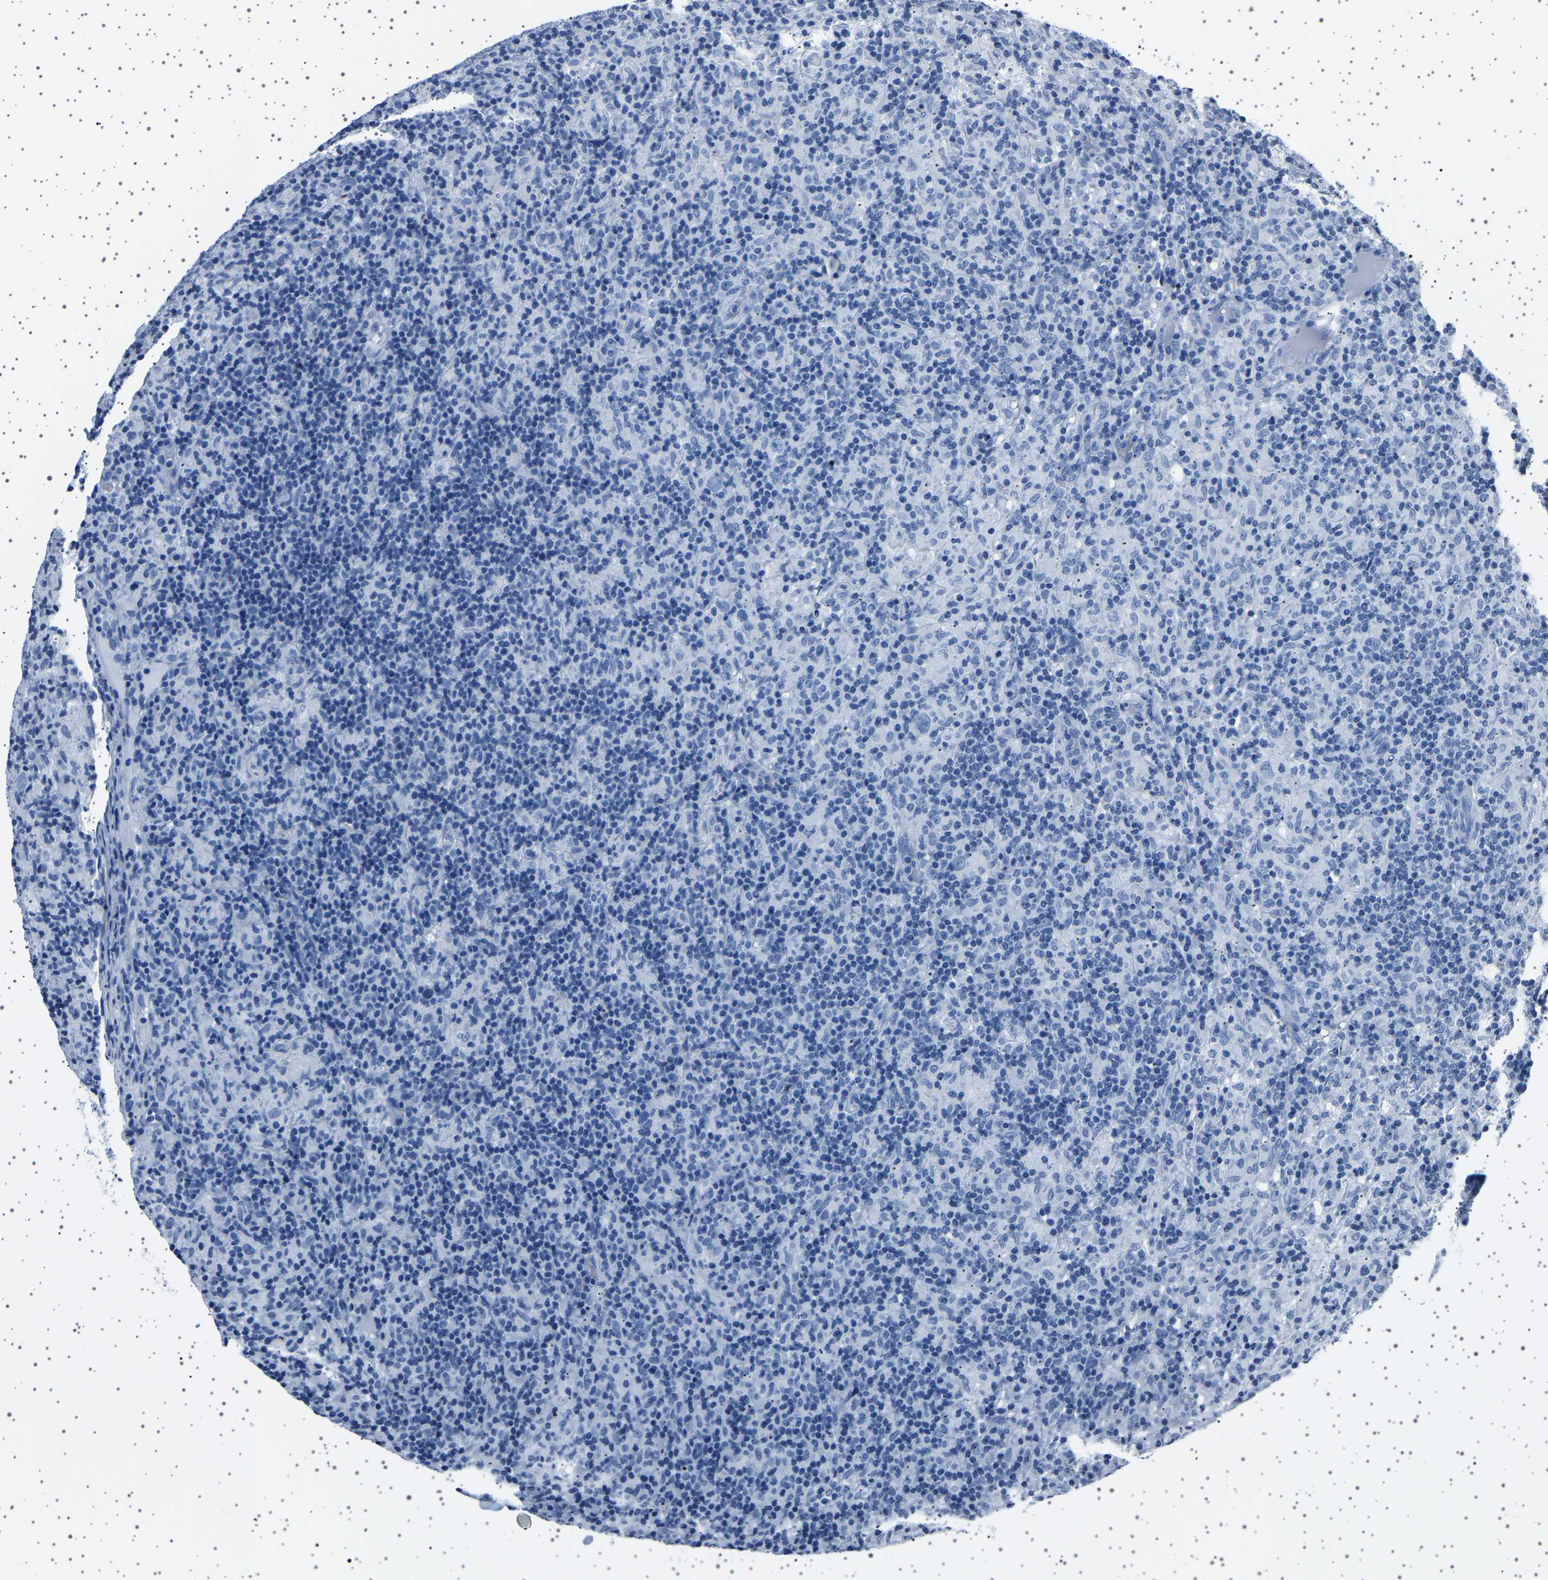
{"staining": {"intensity": "negative", "quantity": "none", "location": "none"}, "tissue": "lymphoma", "cell_type": "Tumor cells", "image_type": "cancer", "snomed": [{"axis": "morphology", "description": "Hodgkin's disease, NOS"}, {"axis": "topography", "description": "Lymph node"}], "caption": "IHC photomicrograph of neoplastic tissue: human lymphoma stained with DAB displays no significant protein positivity in tumor cells.", "gene": "TFF3", "patient": {"sex": "male", "age": 70}}